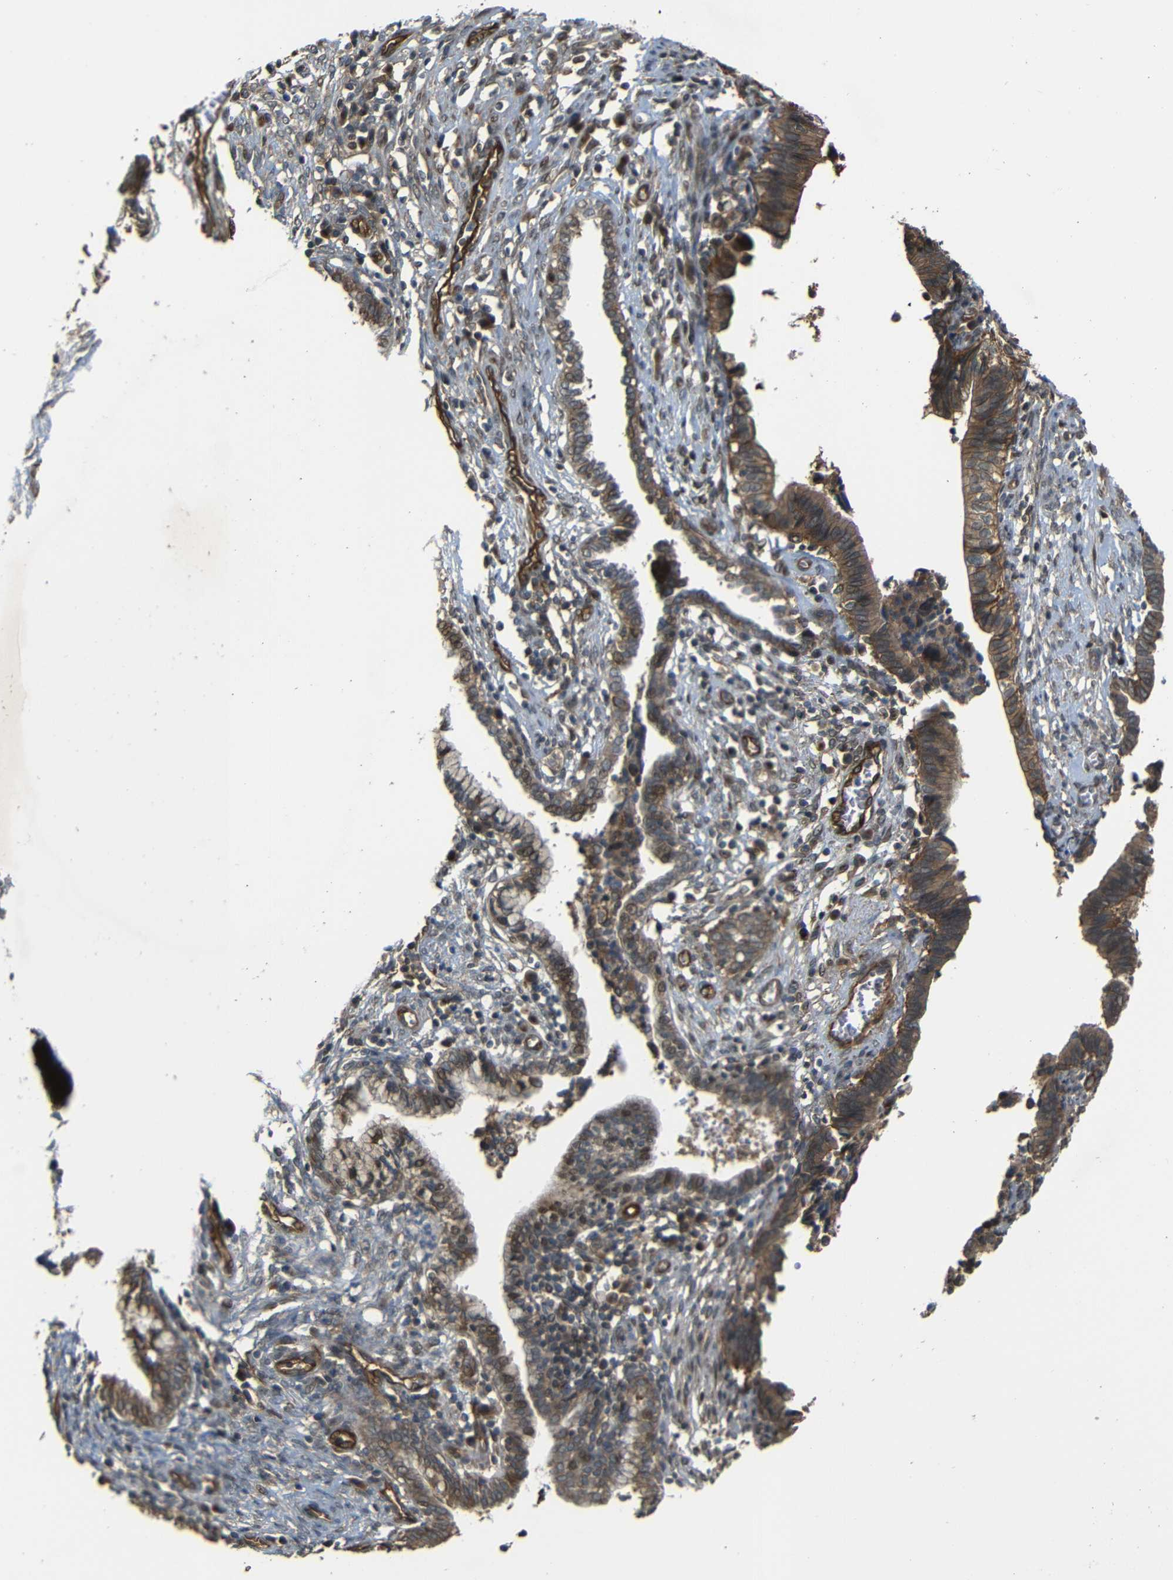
{"staining": {"intensity": "moderate", "quantity": ">75%", "location": "cytoplasmic/membranous,nuclear"}, "tissue": "cervical cancer", "cell_type": "Tumor cells", "image_type": "cancer", "snomed": [{"axis": "morphology", "description": "Adenocarcinoma, NOS"}, {"axis": "topography", "description": "Cervix"}], "caption": "Protein analysis of adenocarcinoma (cervical) tissue displays moderate cytoplasmic/membranous and nuclear staining in about >75% of tumor cells.", "gene": "RELL1", "patient": {"sex": "female", "age": 44}}